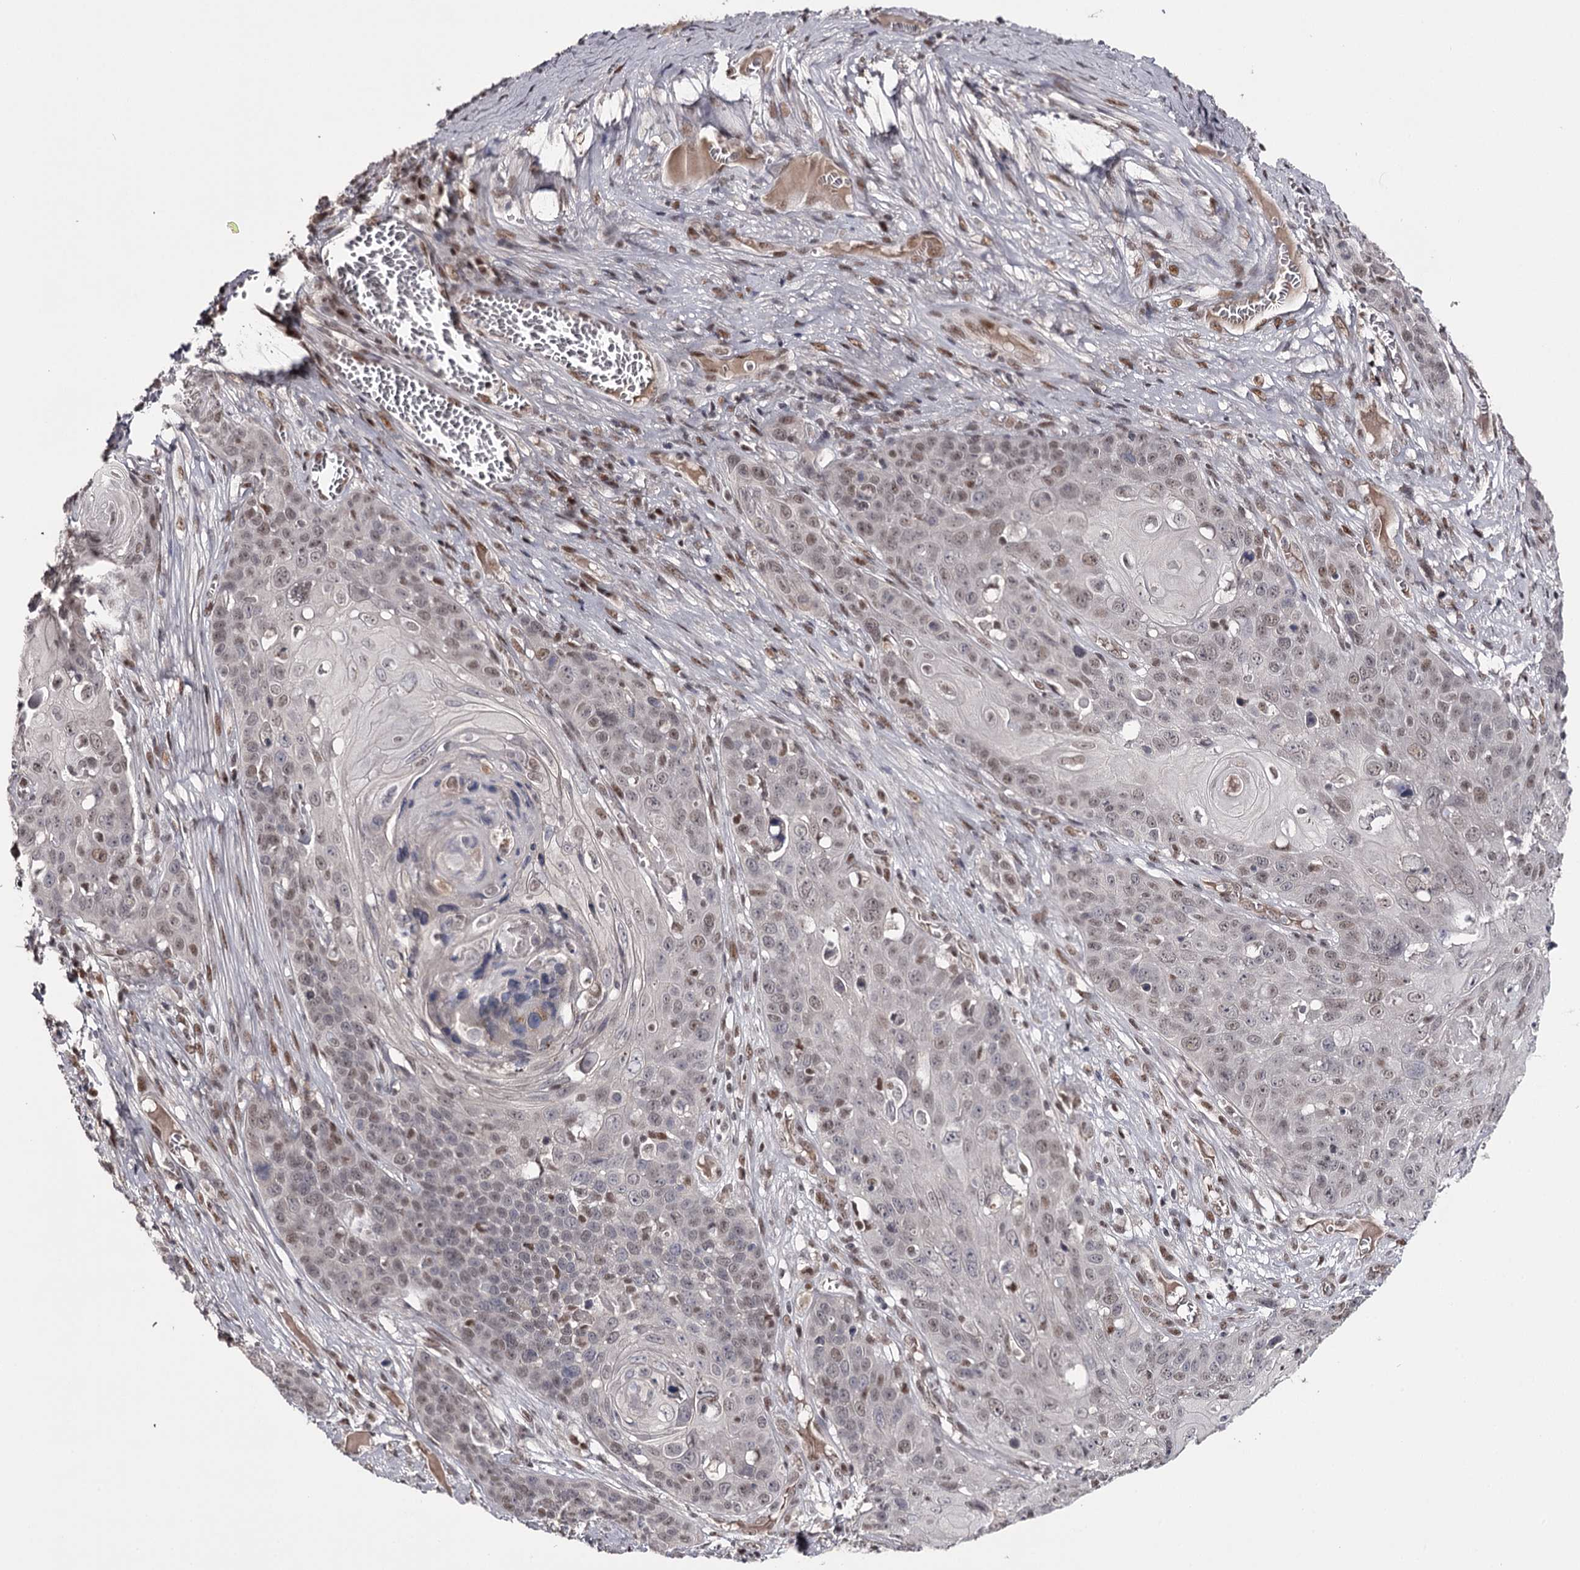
{"staining": {"intensity": "weak", "quantity": "25%-75%", "location": "nuclear"}, "tissue": "skin cancer", "cell_type": "Tumor cells", "image_type": "cancer", "snomed": [{"axis": "morphology", "description": "Squamous cell carcinoma, NOS"}, {"axis": "topography", "description": "Skin"}], "caption": "Squamous cell carcinoma (skin) tissue displays weak nuclear expression in about 25%-75% of tumor cells The protein is stained brown, and the nuclei are stained in blue (DAB IHC with brightfield microscopy, high magnification).", "gene": "TTC33", "patient": {"sex": "male", "age": 55}}